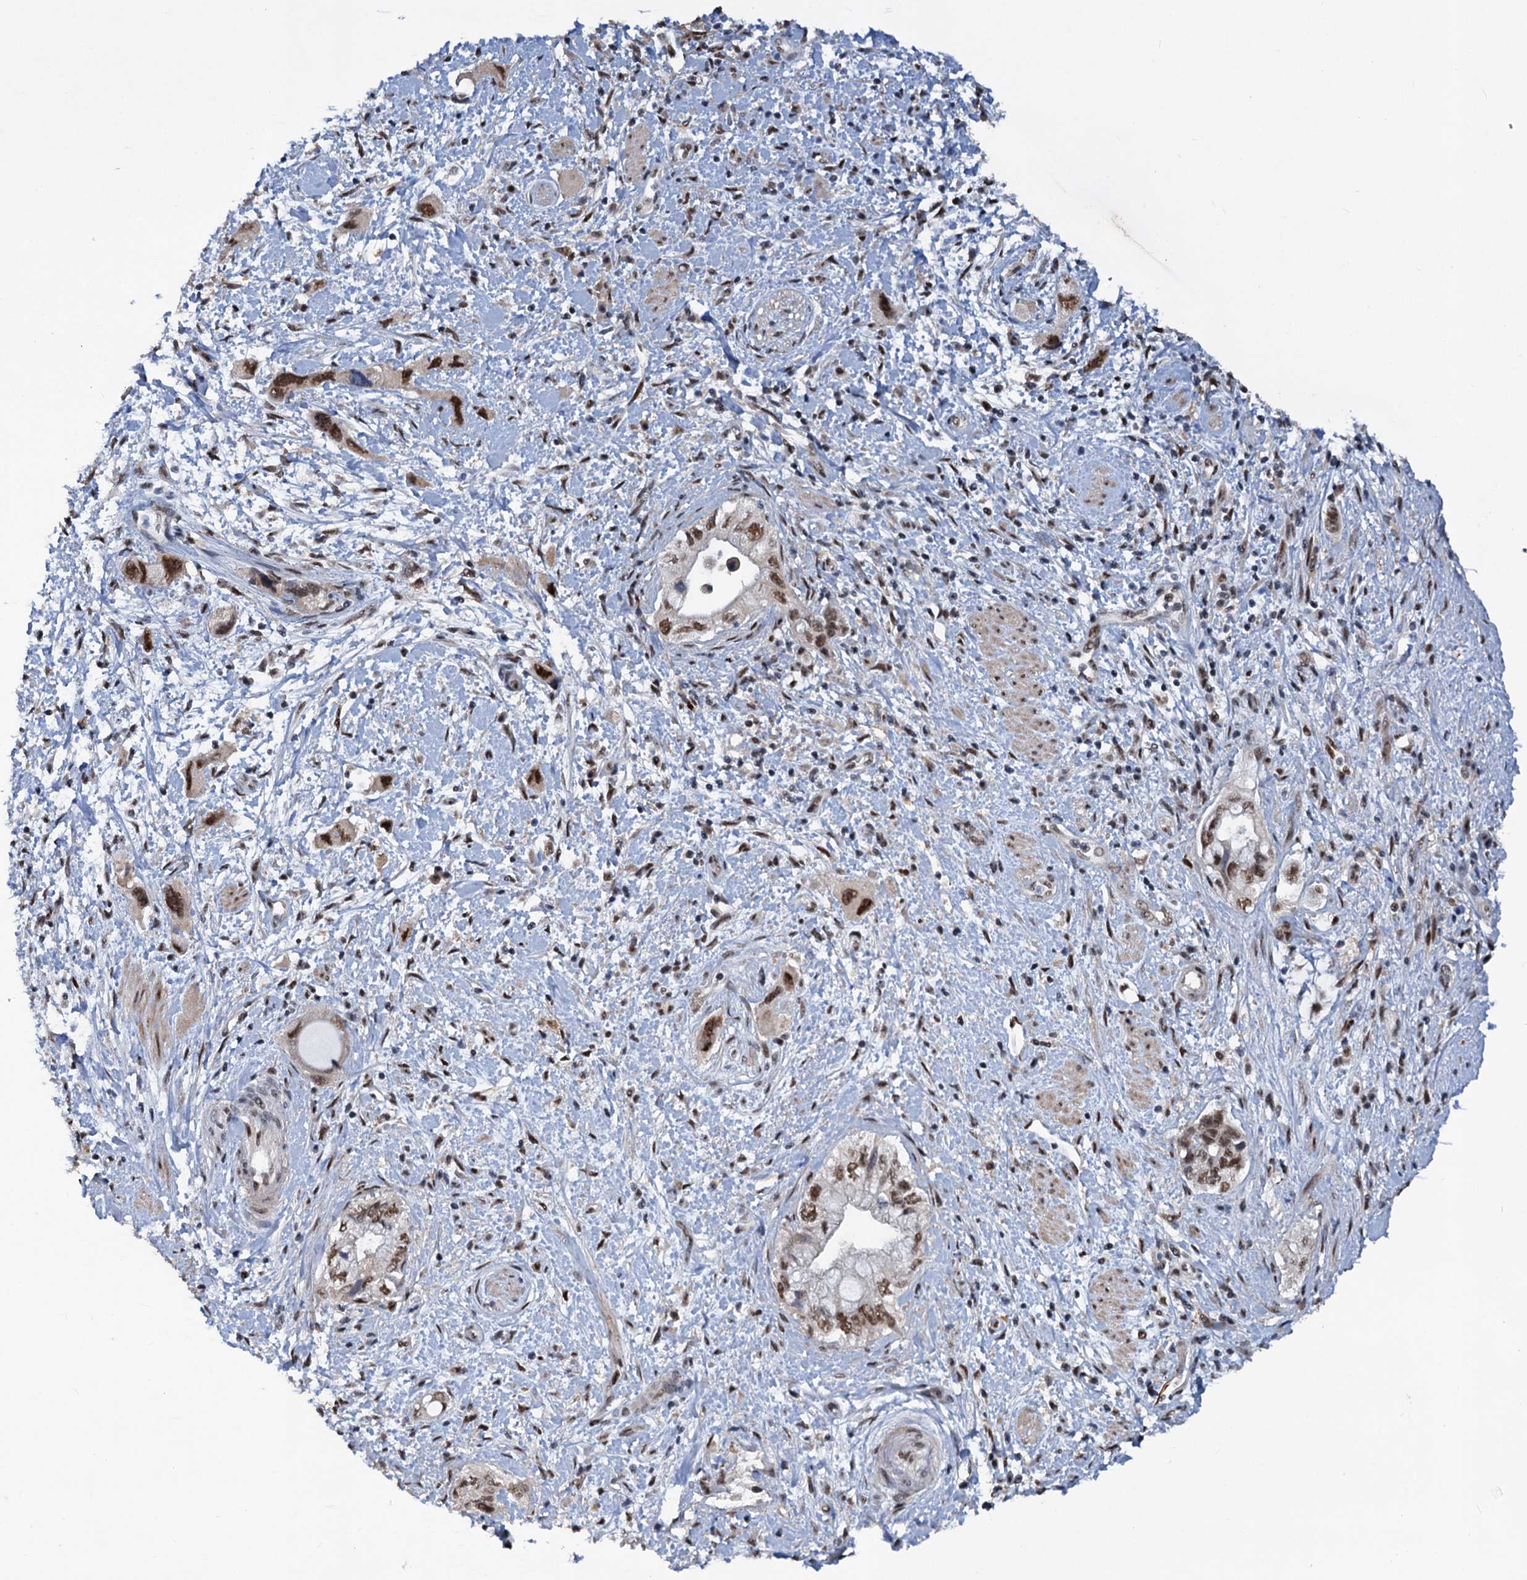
{"staining": {"intensity": "moderate", "quantity": ">75%", "location": "nuclear"}, "tissue": "pancreatic cancer", "cell_type": "Tumor cells", "image_type": "cancer", "snomed": [{"axis": "morphology", "description": "Adenocarcinoma, NOS"}, {"axis": "topography", "description": "Pancreas"}], "caption": "Tumor cells exhibit medium levels of moderate nuclear positivity in about >75% of cells in adenocarcinoma (pancreatic).", "gene": "PHF8", "patient": {"sex": "female", "age": 73}}